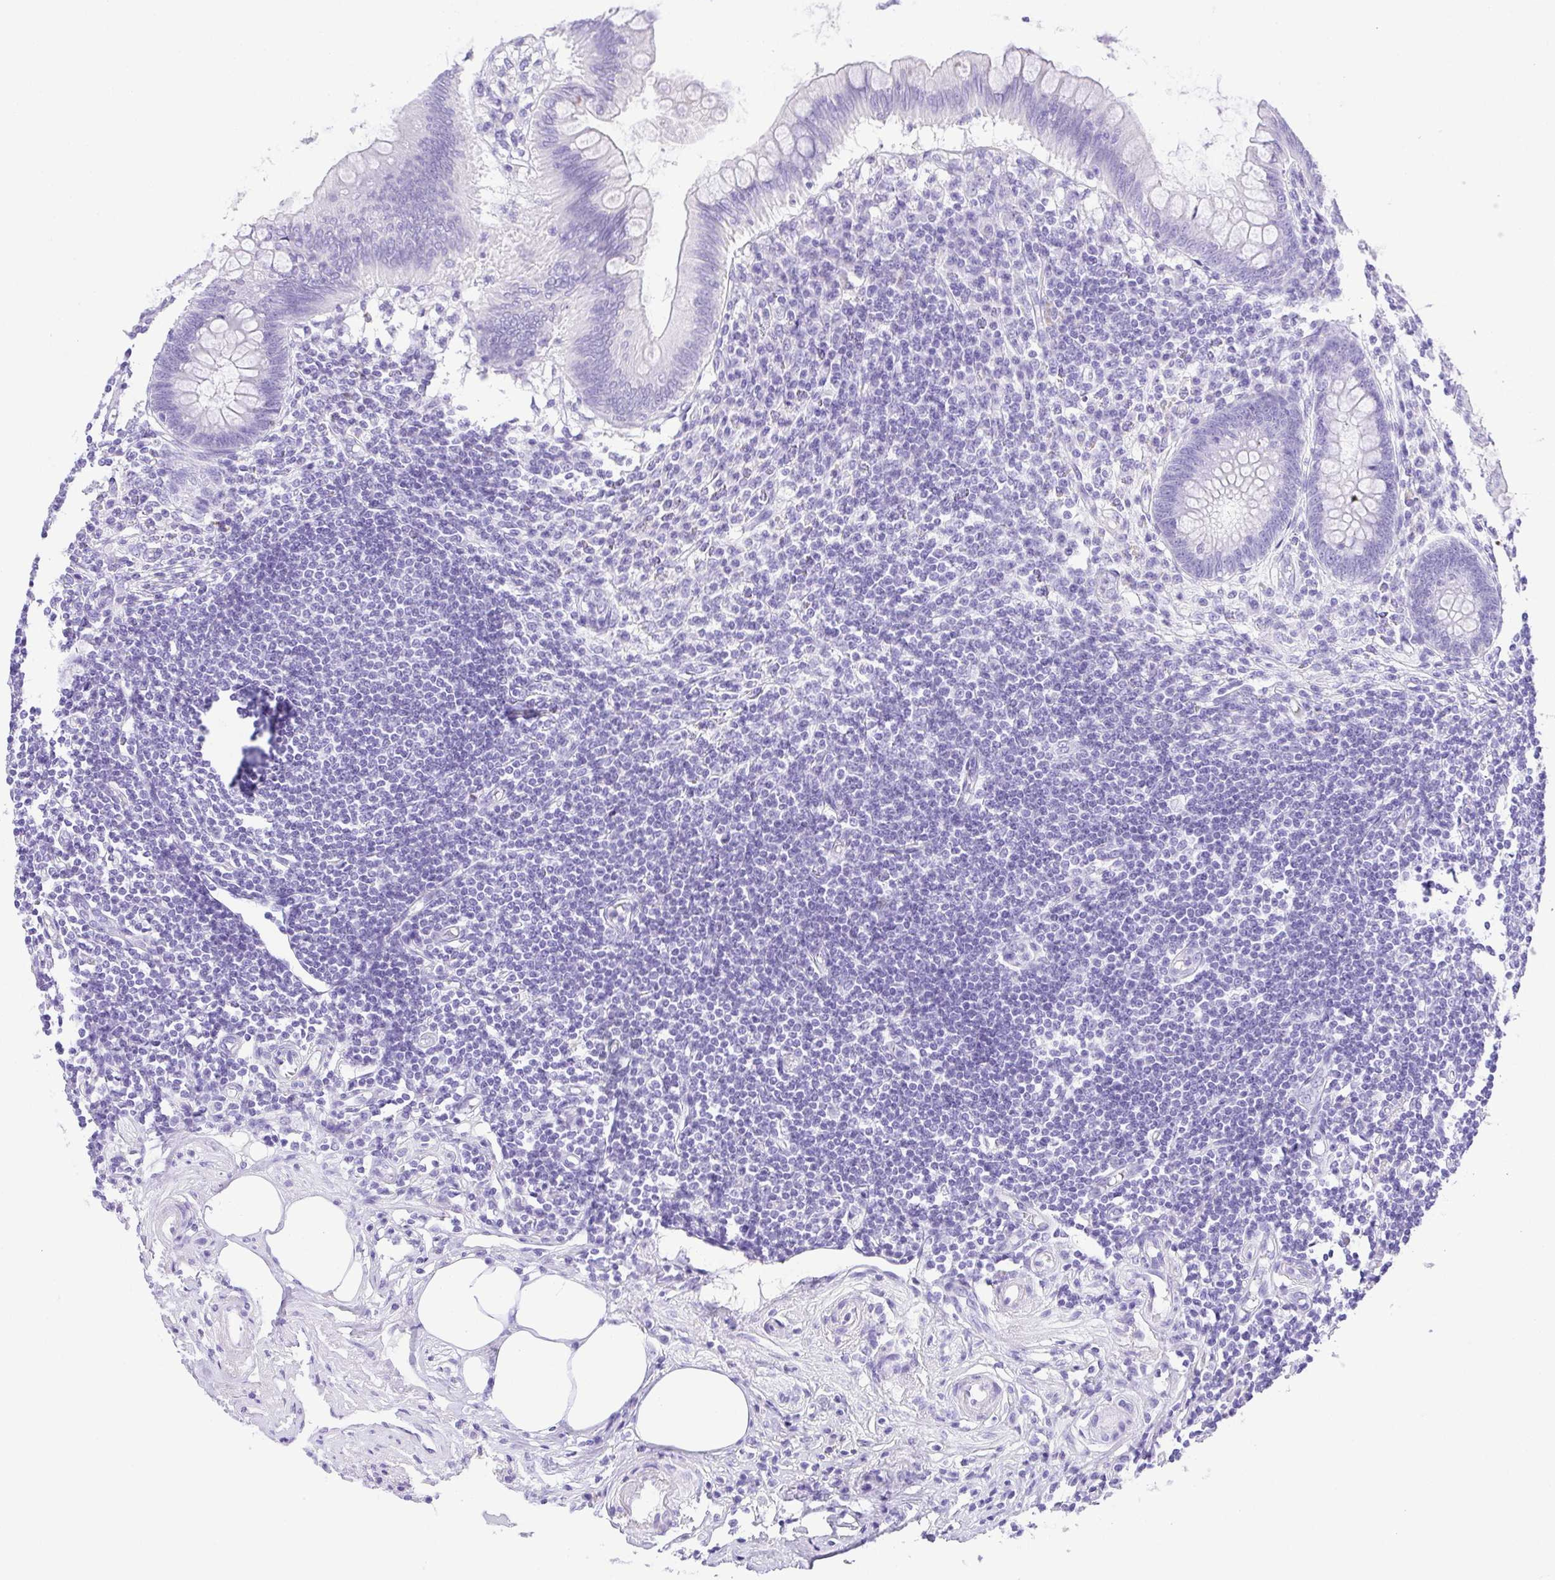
{"staining": {"intensity": "negative", "quantity": "none", "location": "none"}, "tissue": "appendix", "cell_type": "Glandular cells", "image_type": "normal", "snomed": [{"axis": "morphology", "description": "Normal tissue, NOS"}, {"axis": "topography", "description": "Appendix"}], "caption": "IHC histopathology image of unremarkable appendix stained for a protein (brown), which demonstrates no expression in glandular cells.", "gene": "CDSN", "patient": {"sex": "female", "age": 57}}